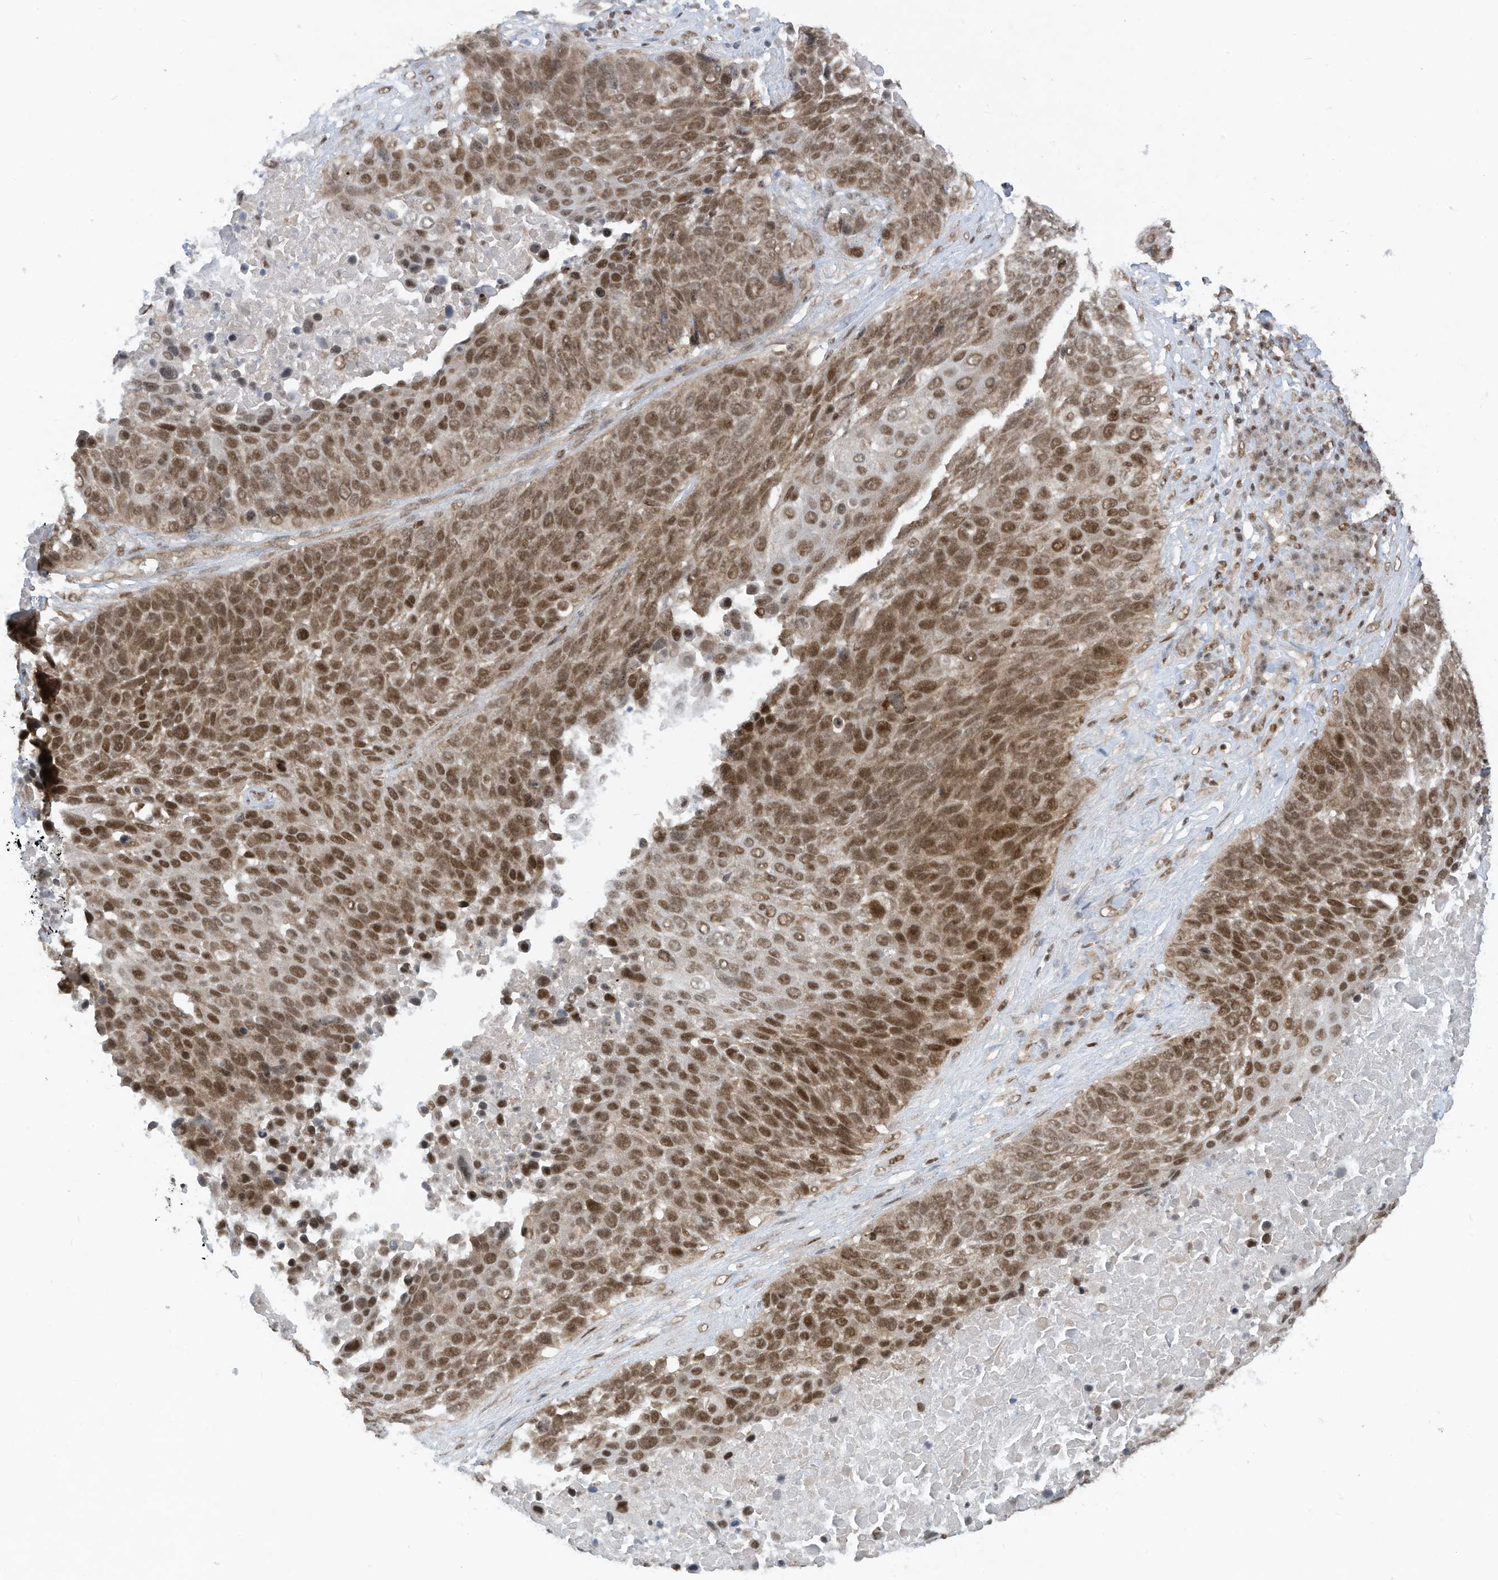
{"staining": {"intensity": "moderate", "quantity": ">75%", "location": "nuclear"}, "tissue": "lung cancer", "cell_type": "Tumor cells", "image_type": "cancer", "snomed": [{"axis": "morphology", "description": "Squamous cell carcinoma, NOS"}, {"axis": "topography", "description": "Lung"}], "caption": "Immunohistochemistry (IHC) histopathology image of neoplastic tissue: human squamous cell carcinoma (lung) stained using IHC demonstrates medium levels of moderate protein expression localized specifically in the nuclear of tumor cells, appearing as a nuclear brown color.", "gene": "AURKAIP1", "patient": {"sex": "male", "age": 66}}